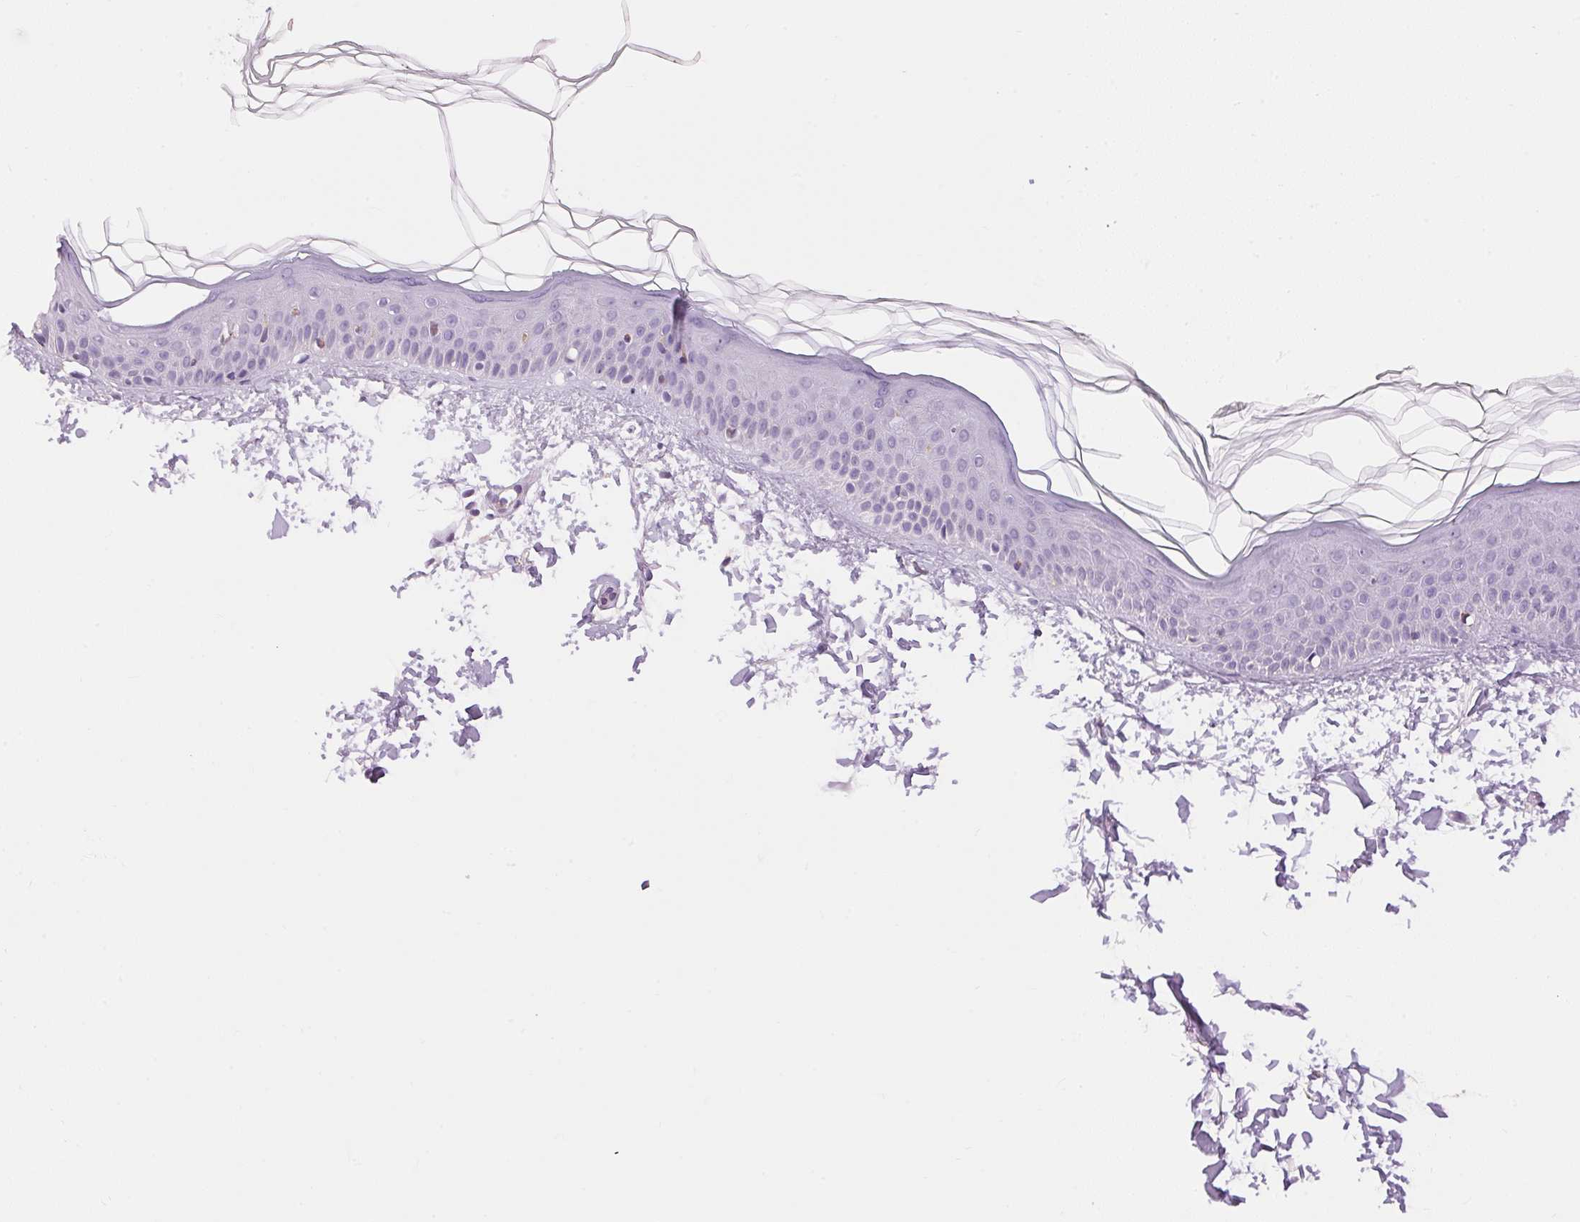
{"staining": {"intensity": "negative", "quantity": "none", "location": "none"}, "tissue": "skin", "cell_type": "Fibroblasts", "image_type": "normal", "snomed": [{"axis": "morphology", "description": "Normal tissue, NOS"}, {"axis": "topography", "description": "Skin"}], "caption": "IHC histopathology image of unremarkable skin stained for a protein (brown), which reveals no staining in fibroblasts. The staining was performed using DAB (3,3'-diaminobenzidine) to visualize the protein expression in brown, while the nuclei were stained in blue with hematoxylin (Magnification: 20x).", "gene": "PNLIPRP3", "patient": {"sex": "female", "age": 62}}